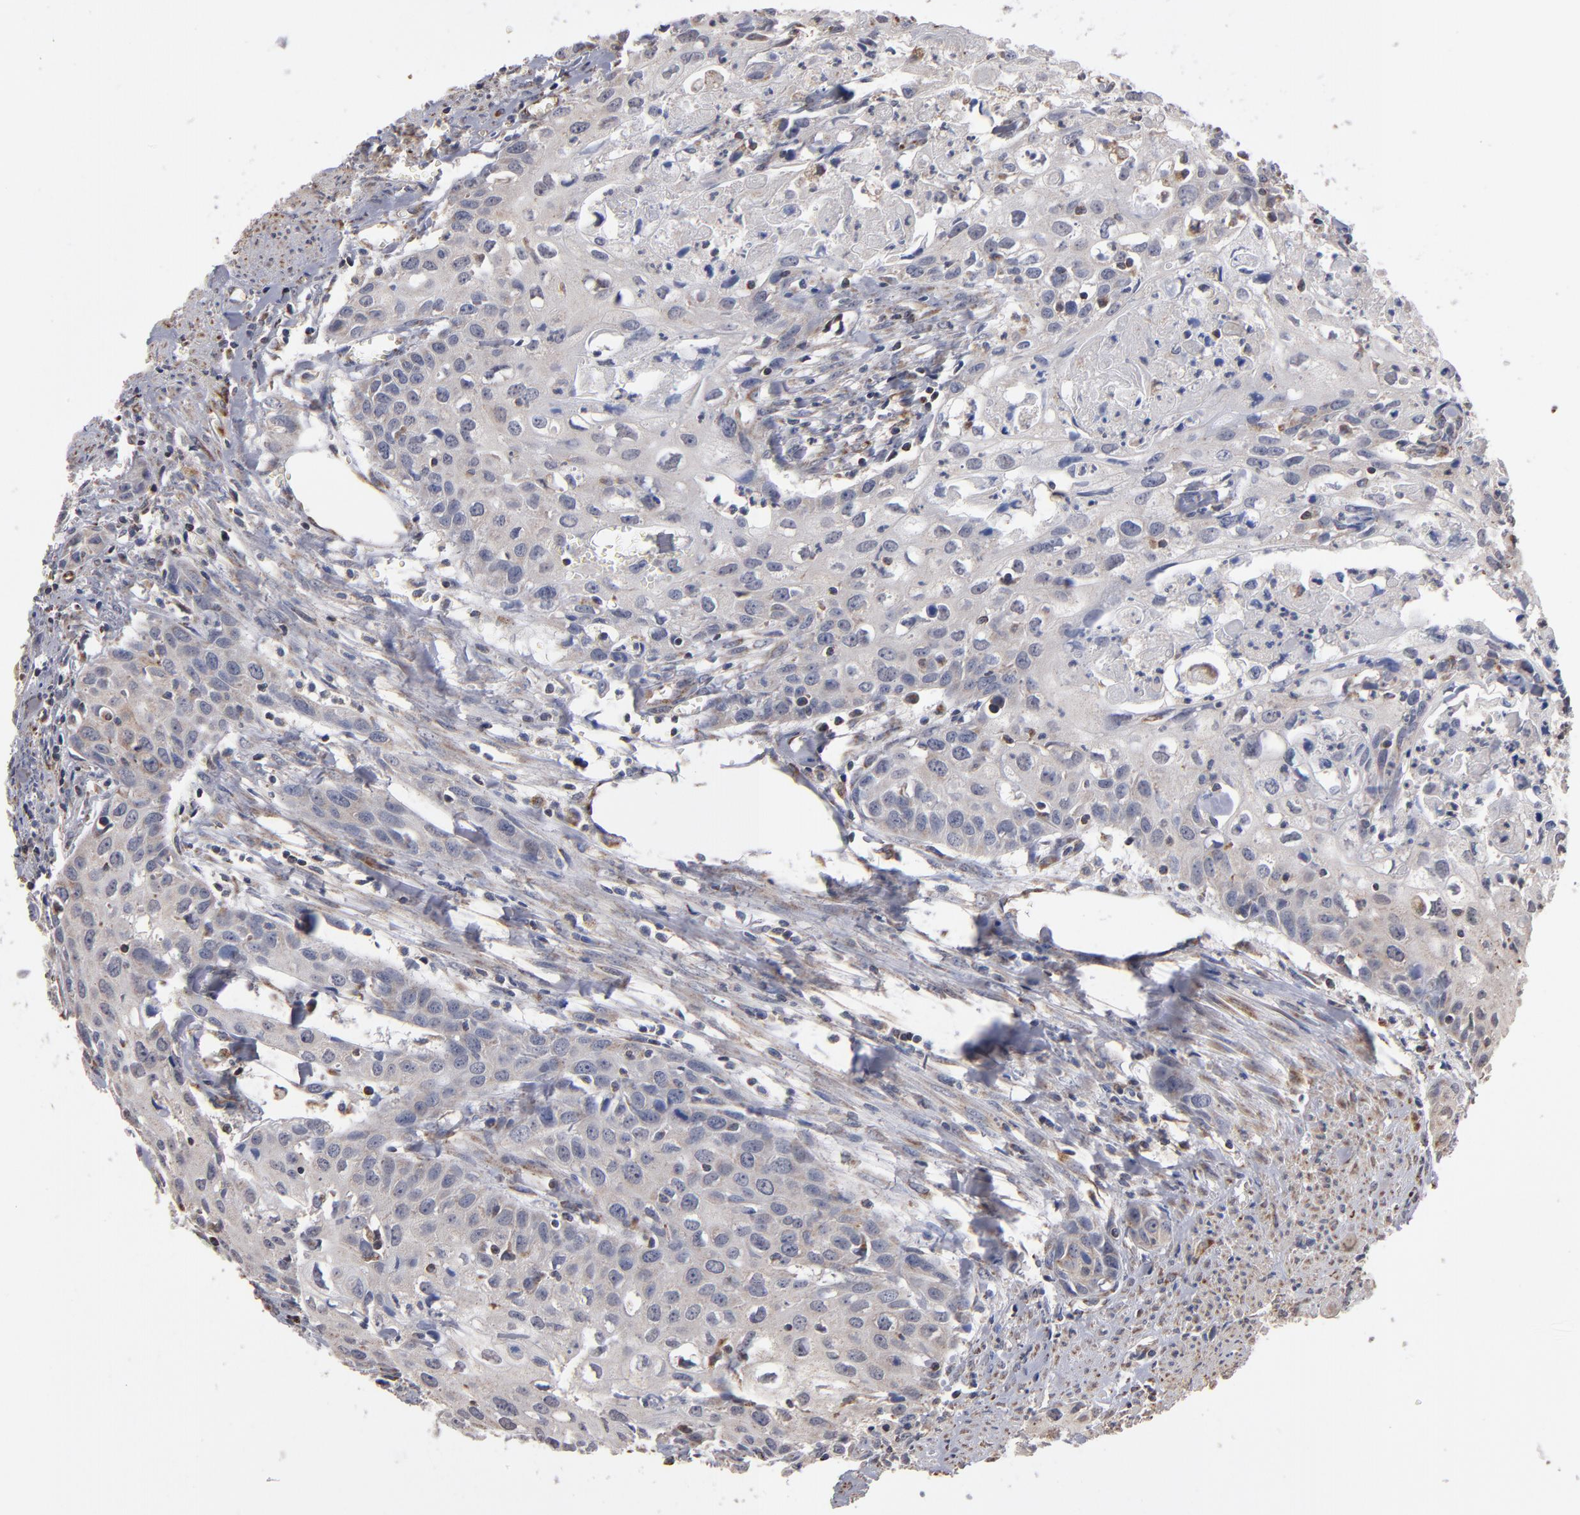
{"staining": {"intensity": "weak", "quantity": "25%-75%", "location": "cytoplasmic/membranous"}, "tissue": "urothelial cancer", "cell_type": "Tumor cells", "image_type": "cancer", "snomed": [{"axis": "morphology", "description": "Urothelial carcinoma, High grade"}, {"axis": "topography", "description": "Urinary bladder"}], "caption": "A brown stain labels weak cytoplasmic/membranous positivity of a protein in high-grade urothelial carcinoma tumor cells.", "gene": "MIPOL1", "patient": {"sex": "male", "age": 54}}